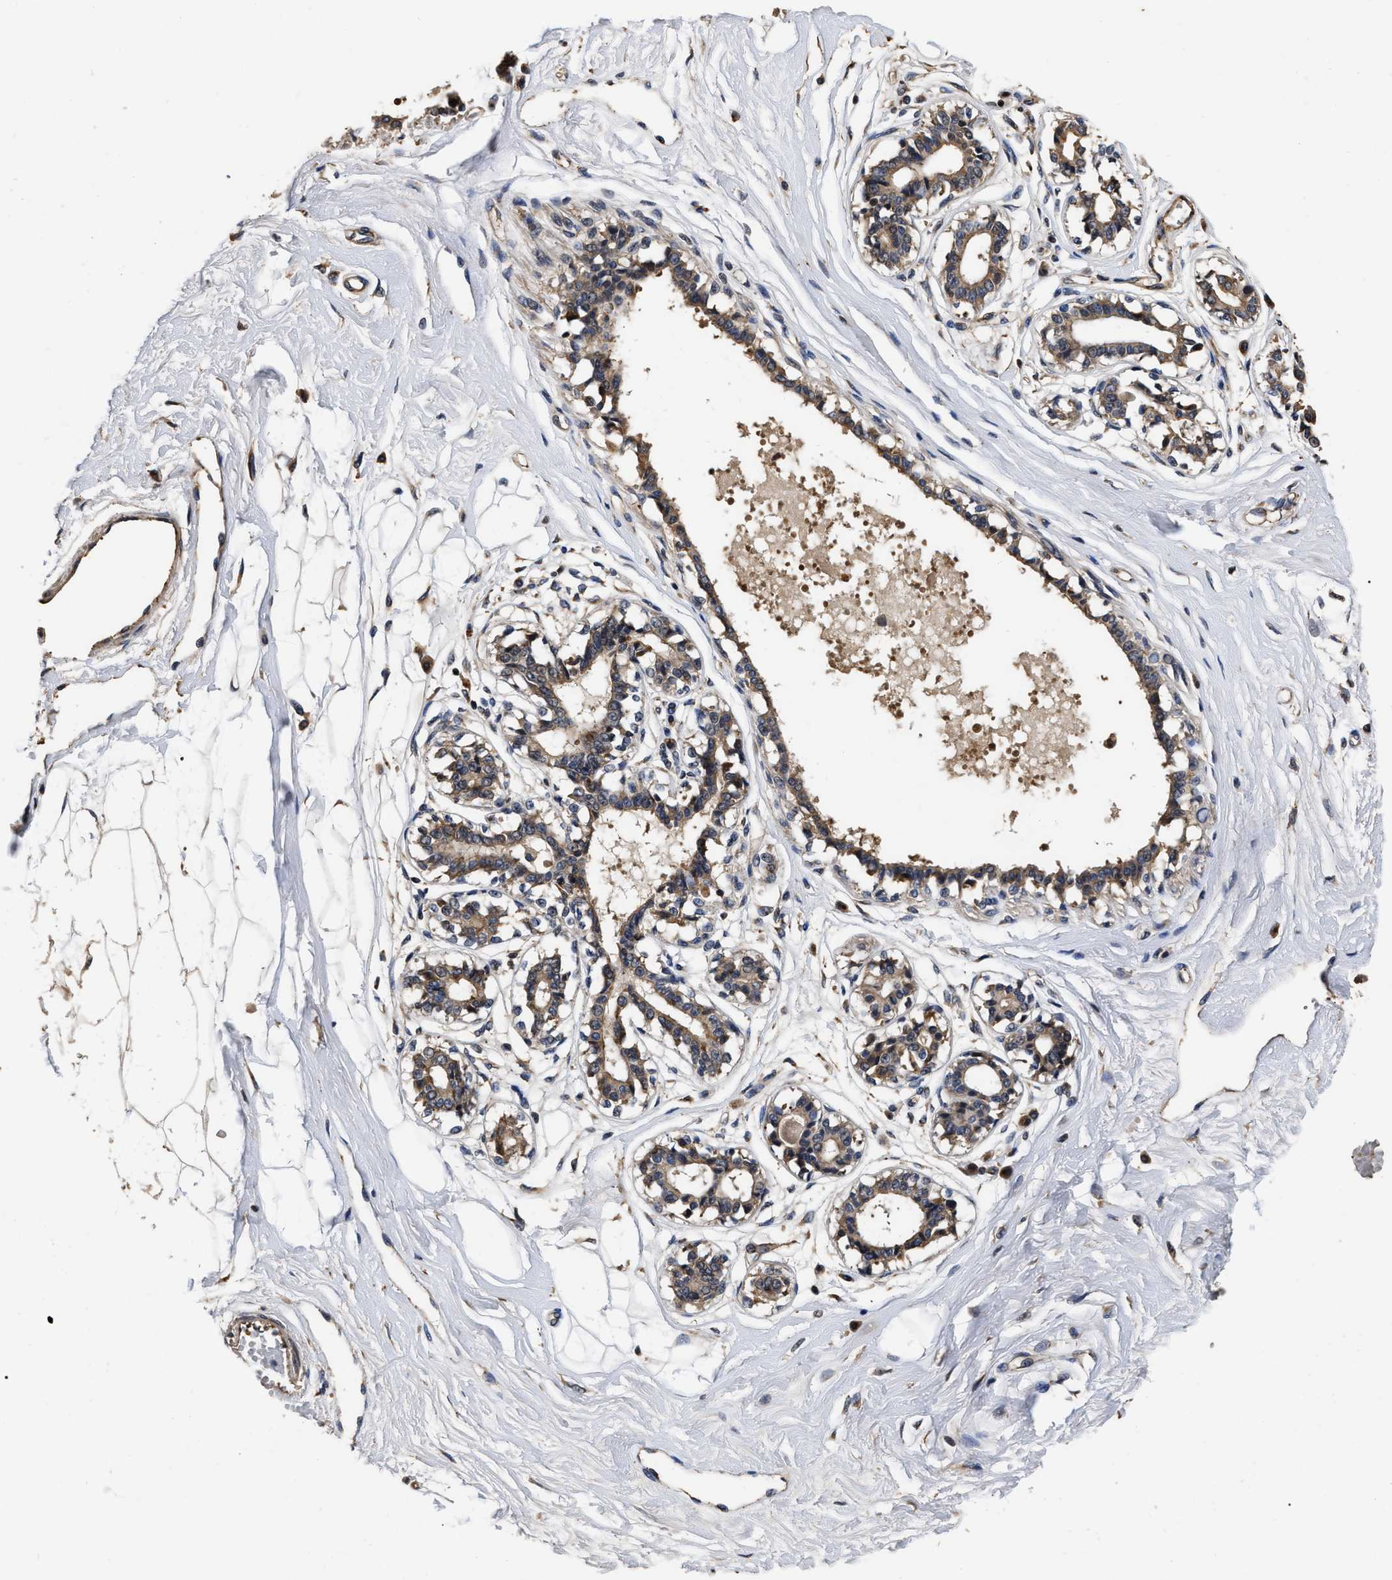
{"staining": {"intensity": "moderate", "quantity": "25%-75%", "location": "cytoplasmic/membranous"}, "tissue": "breast", "cell_type": "Adipocytes", "image_type": "normal", "snomed": [{"axis": "morphology", "description": "Normal tissue, NOS"}, {"axis": "topography", "description": "Breast"}], "caption": "Immunohistochemistry photomicrograph of unremarkable human breast stained for a protein (brown), which shows medium levels of moderate cytoplasmic/membranous staining in about 25%-75% of adipocytes.", "gene": "ABCG8", "patient": {"sex": "female", "age": 45}}